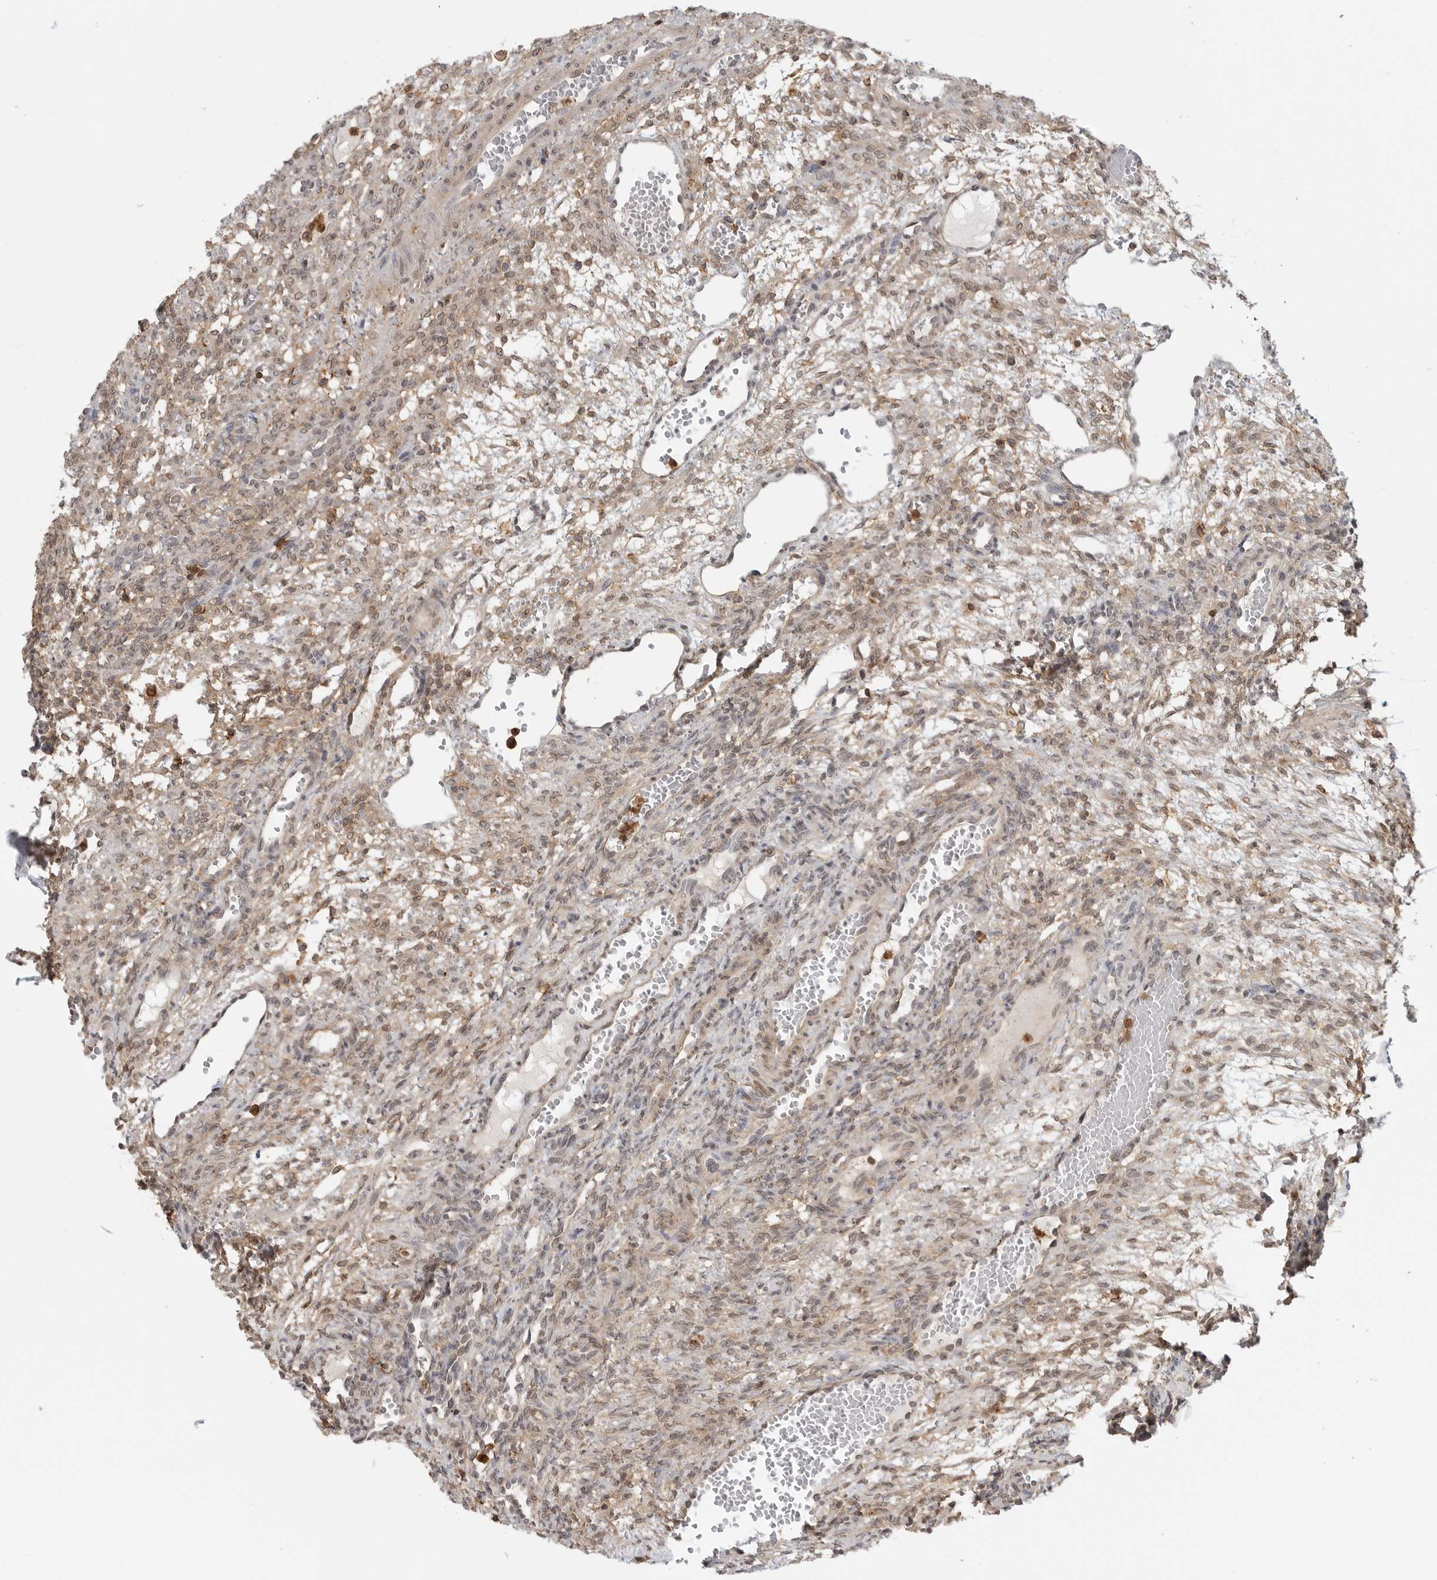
{"staining": {"intensity": "weak", "quantity": ">75%", "location": "cytoplasmic/membranous,nuclear"}, "tissue": "ovary", "cell_type": "Ovarian stroma cells", "image_type": "normal", "snomed": [{"axis": "morphology", "description": "Normal tissue, NOS"}, {"axis": "topography", "description": "Ovary"}], "caption": "Immunohistochemistry of benign human ovary exhibits low levels of weak cytoplasmic/membranous,nuclear staining in about >75% of ovarian stroma cells. The protein is stained brown, and the nuclei are stained in blue (DAB IHC with brightfield microscopy, high magnification).", "gene": "ANXA11", "patient": {"sex": "female", "age": 34}}